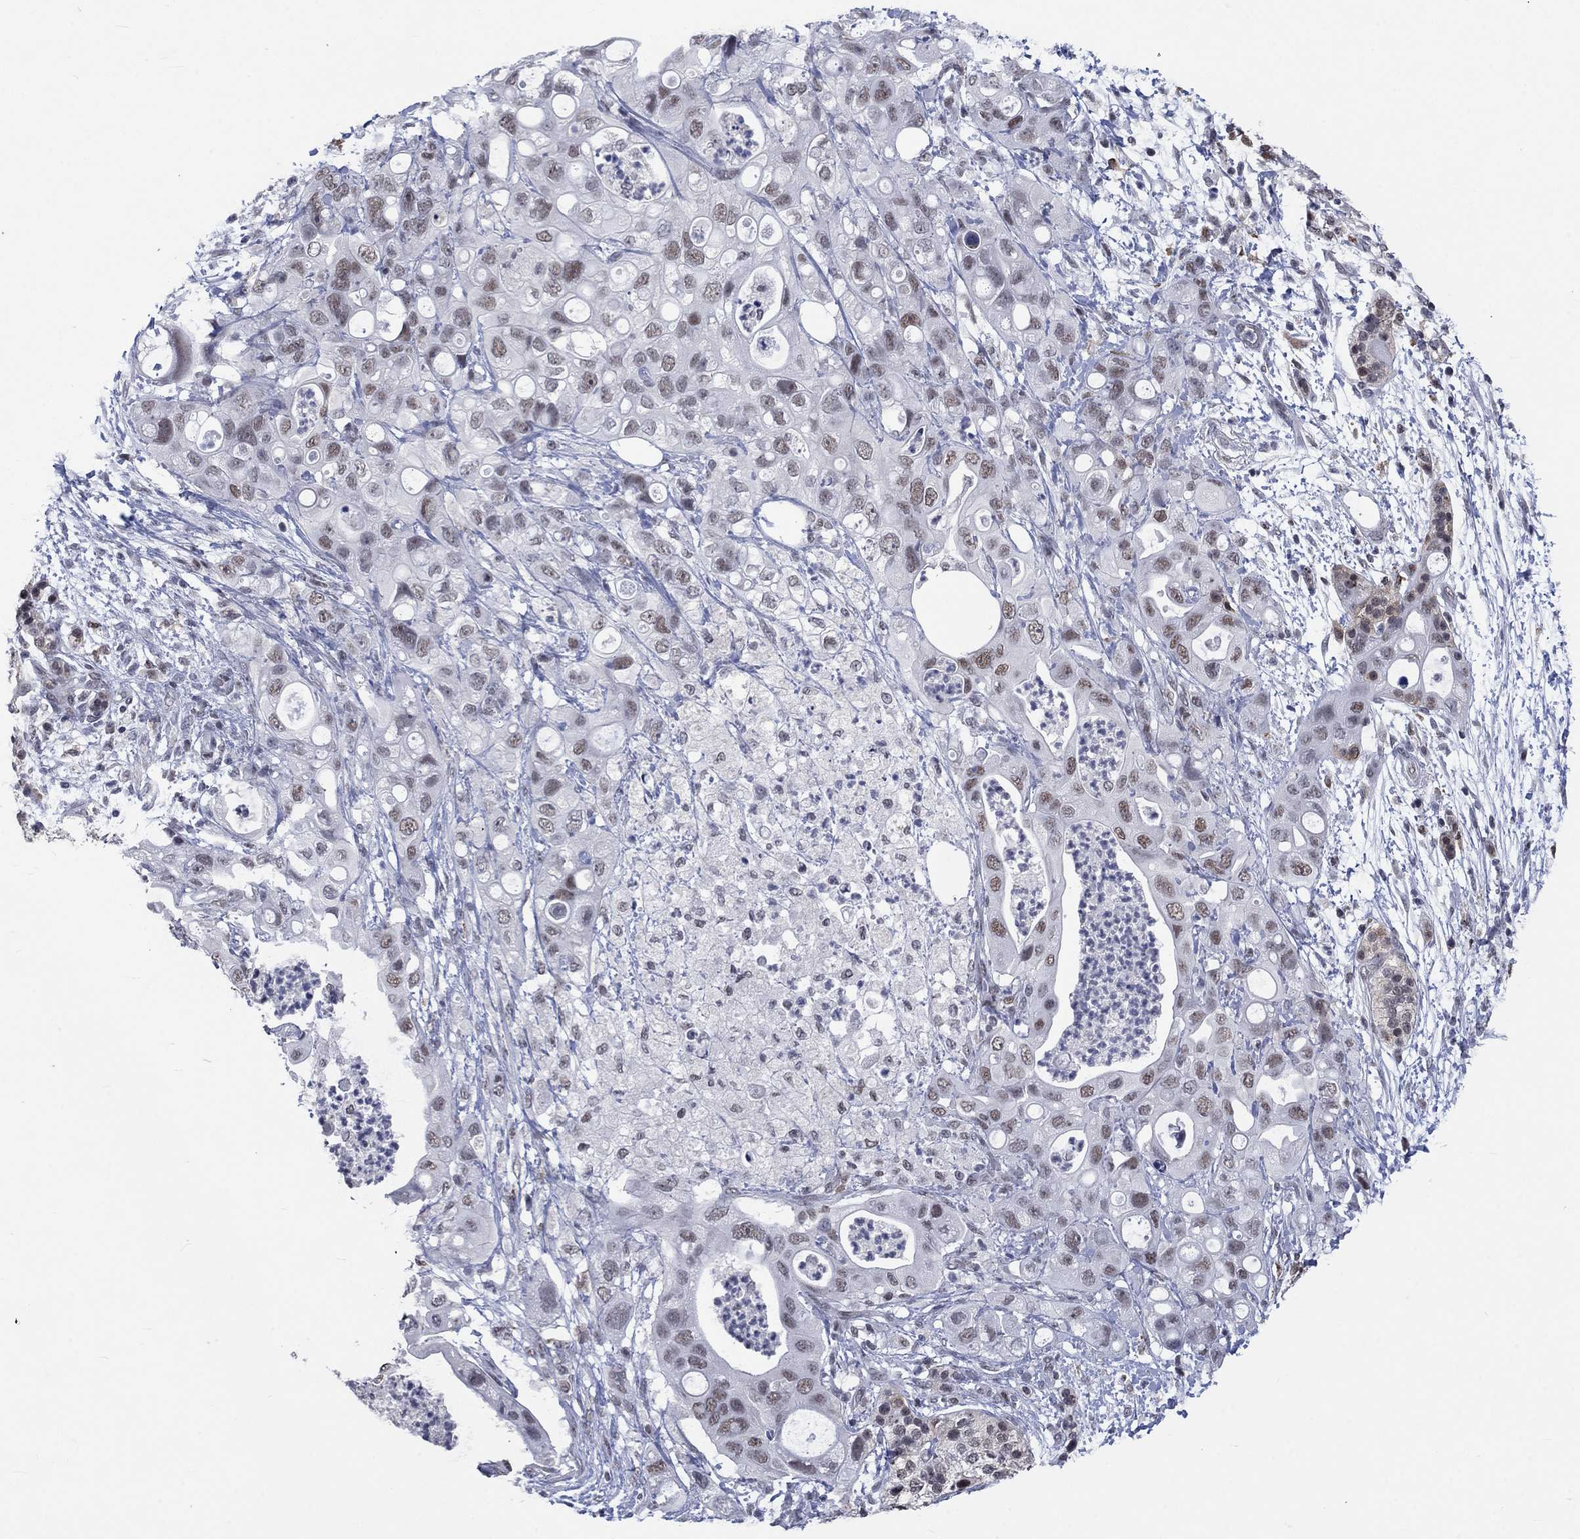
{"staining": {"intensity": "moderate", "quantity": "<25%", "location": "nuclear"}, "tissue": "pancreatic cancer", "cell_type": "Tumor cells", "image_type": "cancer", "snomed": [{"axis": "morphology", "description": "Adenocarcinoma, NOS"}, {"axis": "topography", "description": "Pancreas"}], "caption": "Tumor cells demonstrate moderate nuclear staining in about <25% of cells in pancreatic cancer. (Brightfield microscopy of DAB IHC at high magnification).", "gene": "HCFC1", "patient": {"sex": "female", "age": 72}}